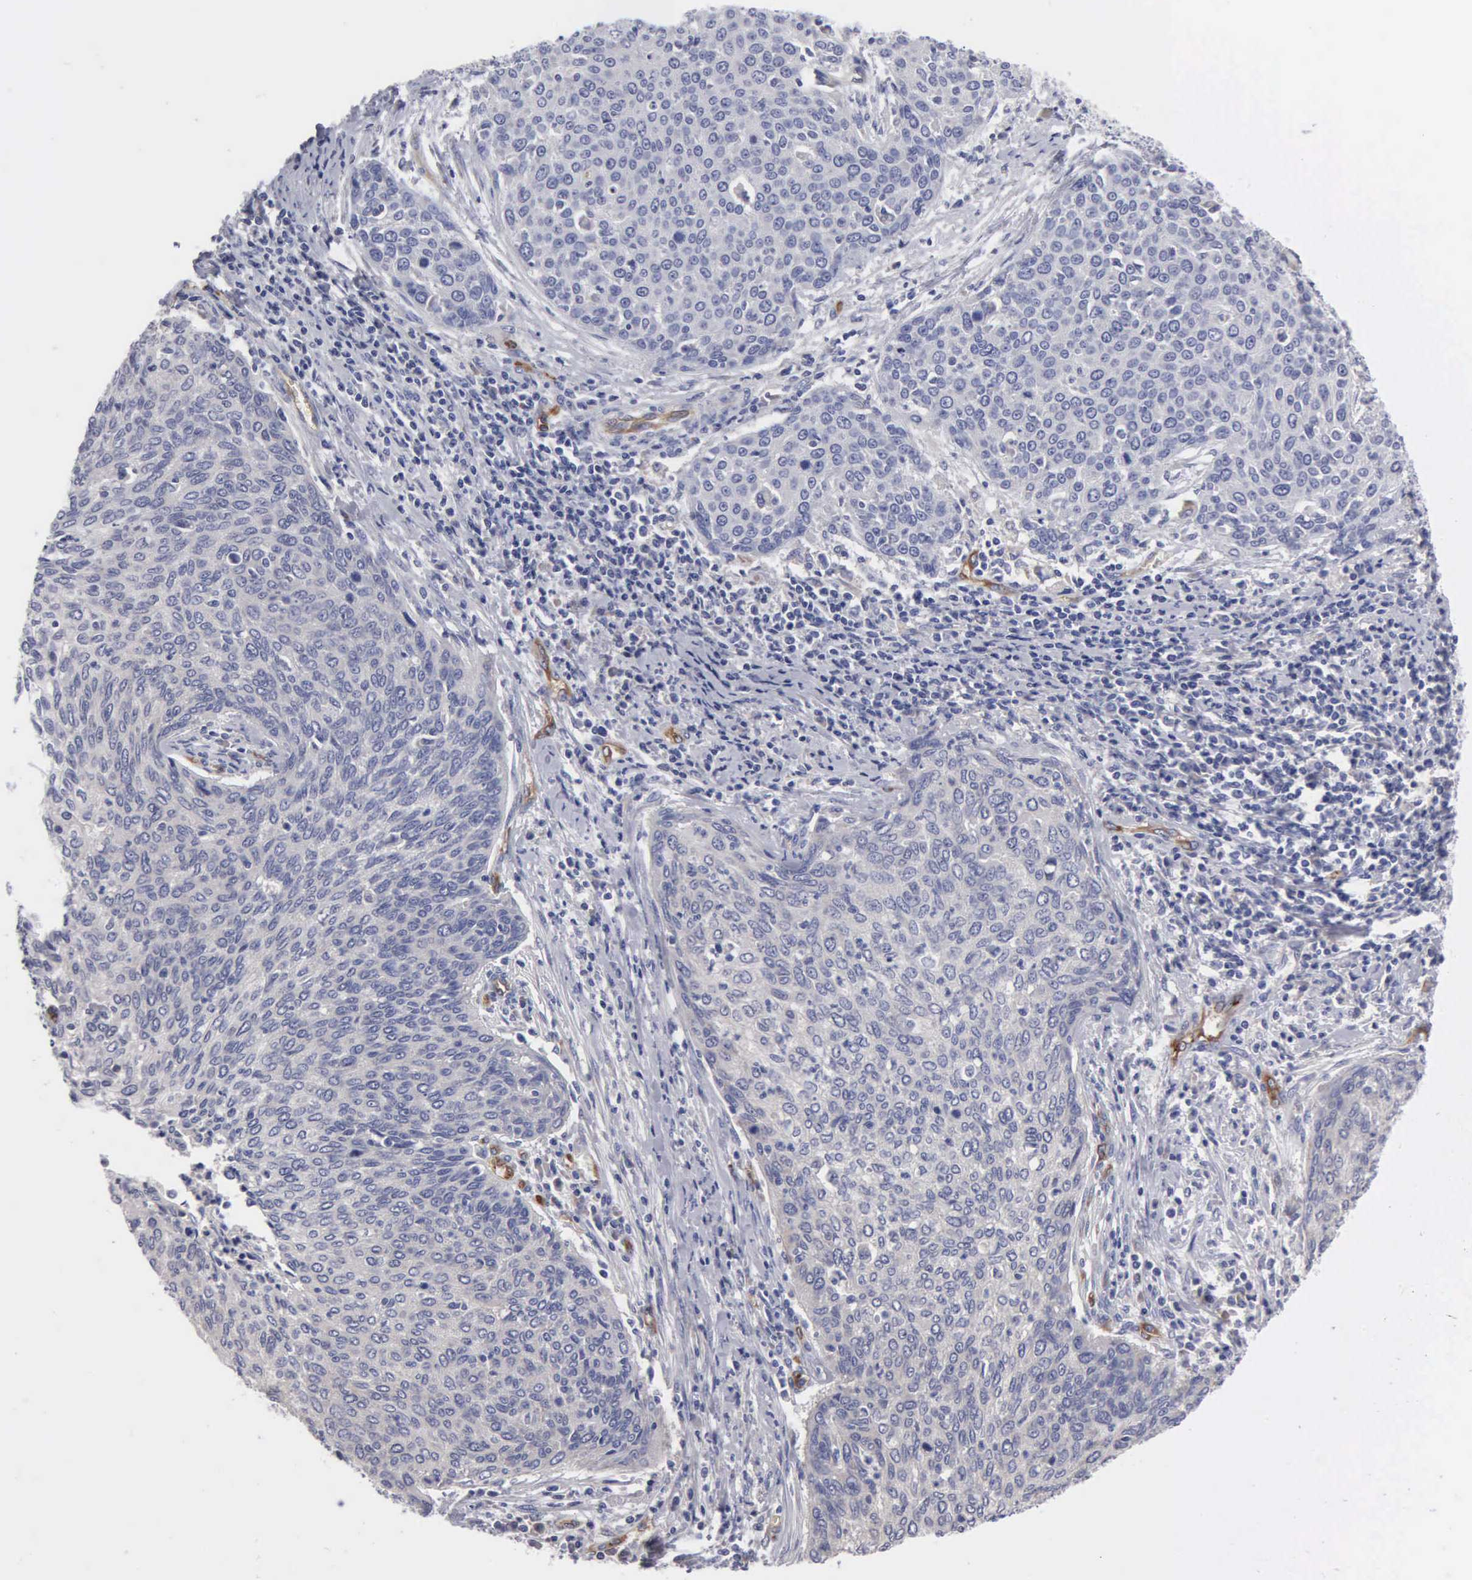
{"staining": {"intensity": "negative", "quantity": "none", "location": "none"}, "tissue": "cervical cancer", "cell_type": "Tumor cells", "image_type": "cancer", "snomed": [{"axis": "morphology", "description": "Squamous cell carcinoma, NOS"}, {"axis": "topography", "description": "Cervix"}], "caption": "High magnification brightfield microscopy of squamous cell carcinoma (cervical) stained with DAB (3,3'-diaminobenzidine) (brown) and counterstained with hematoxylin (blue): tumor cells show no significant staining.", "gene": "RDX", "patient": {"sex": "female", "age": 38}}